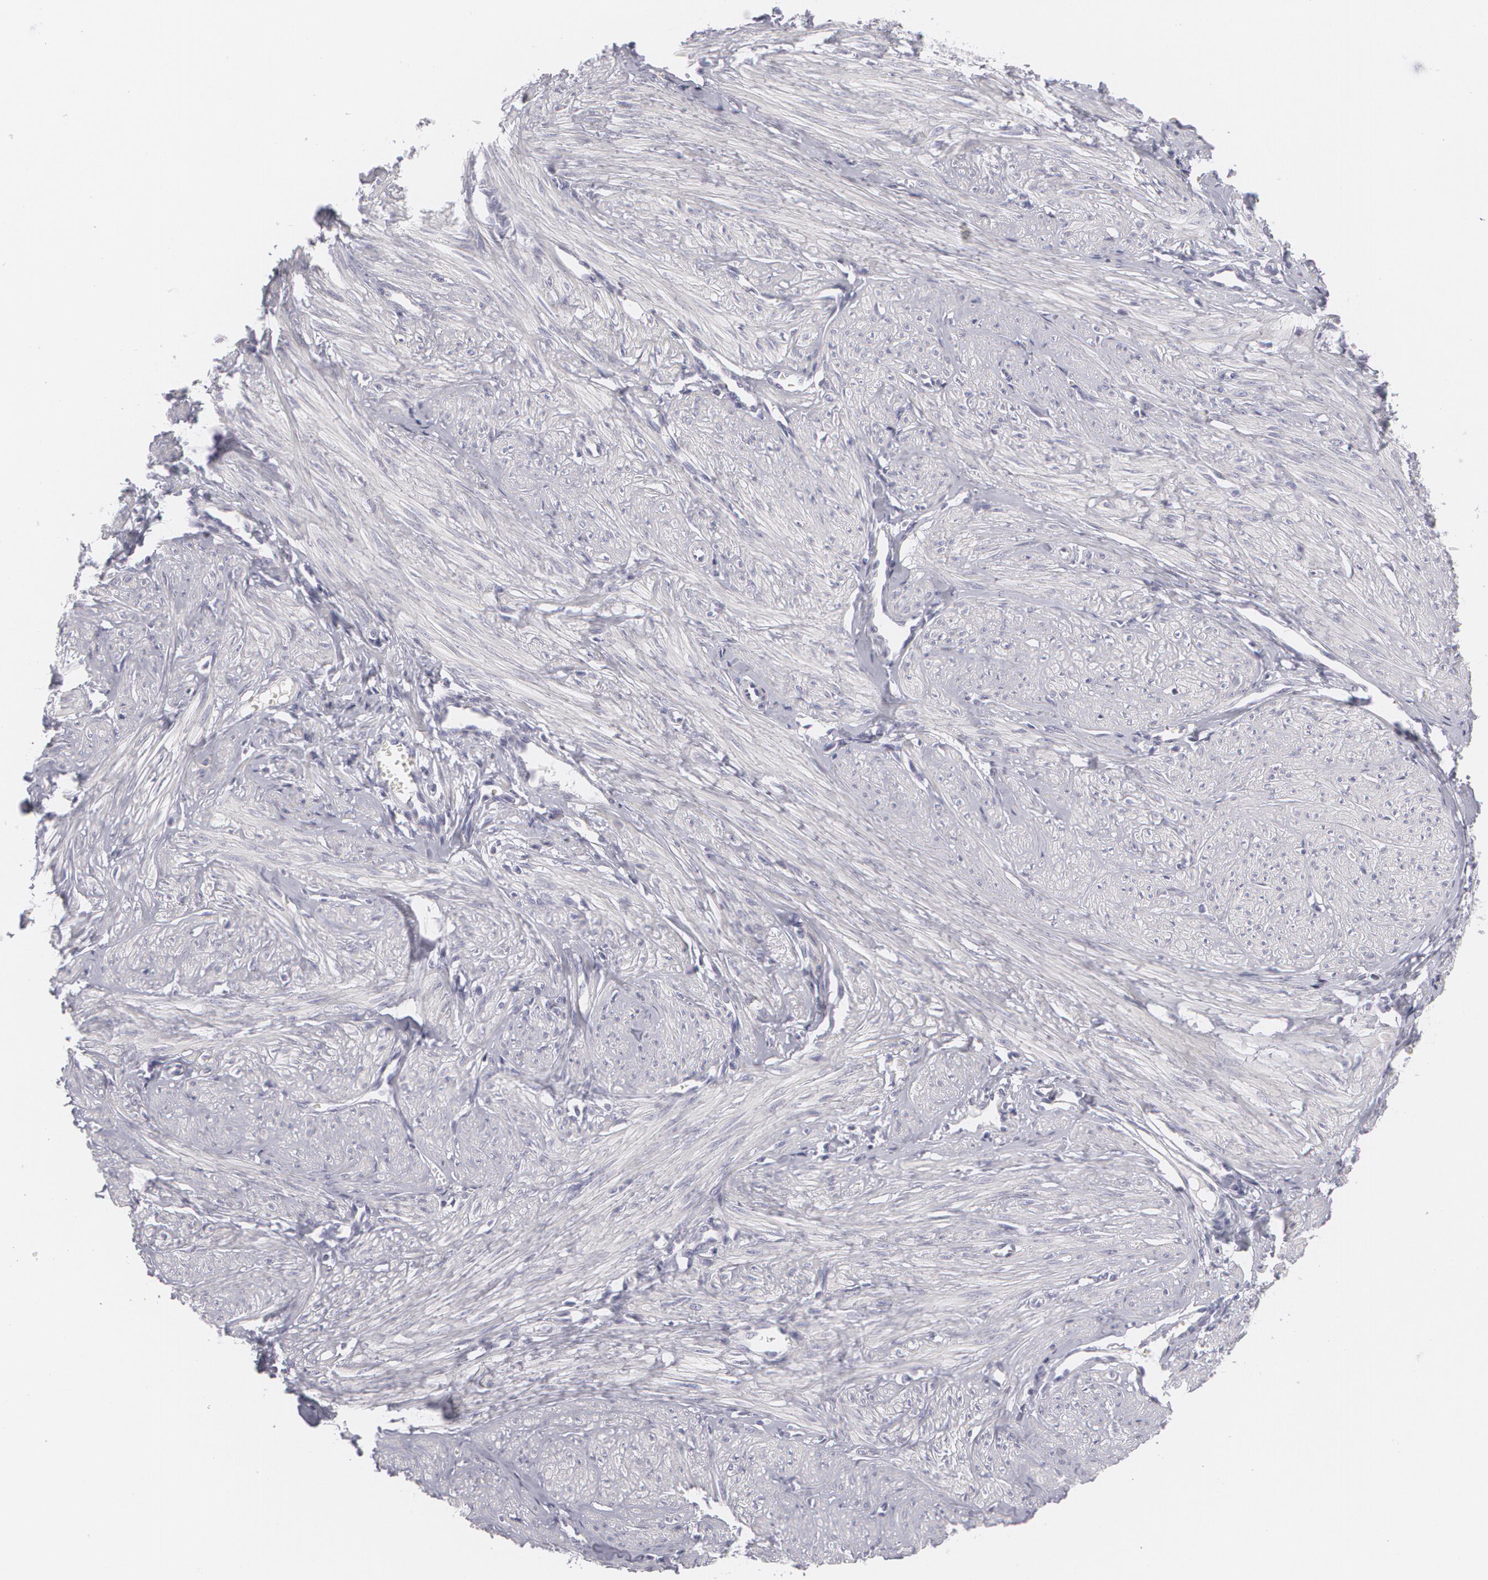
{"staining": {"intensity": "negative", "quantity": "none", "location": "none"}, "tissue": "smooth muscle", "cell_type": "Smooth muscle cells", "image_type": "normal", "snomed": [{"axis": "morphology", "description": "Normal tissue, NOS"}, {"axis": "topography", "description": "Uterus"}], "caption": "DAB (3,3'-diaminobenzidine) immunohistochemical staining of benign smooth muscle demonstrates no significant positivity in smooth muscle cells. Nuclei are stained in blue.", "gene": "MBNL3", "patient": {"sex": "female", "age": 45}}